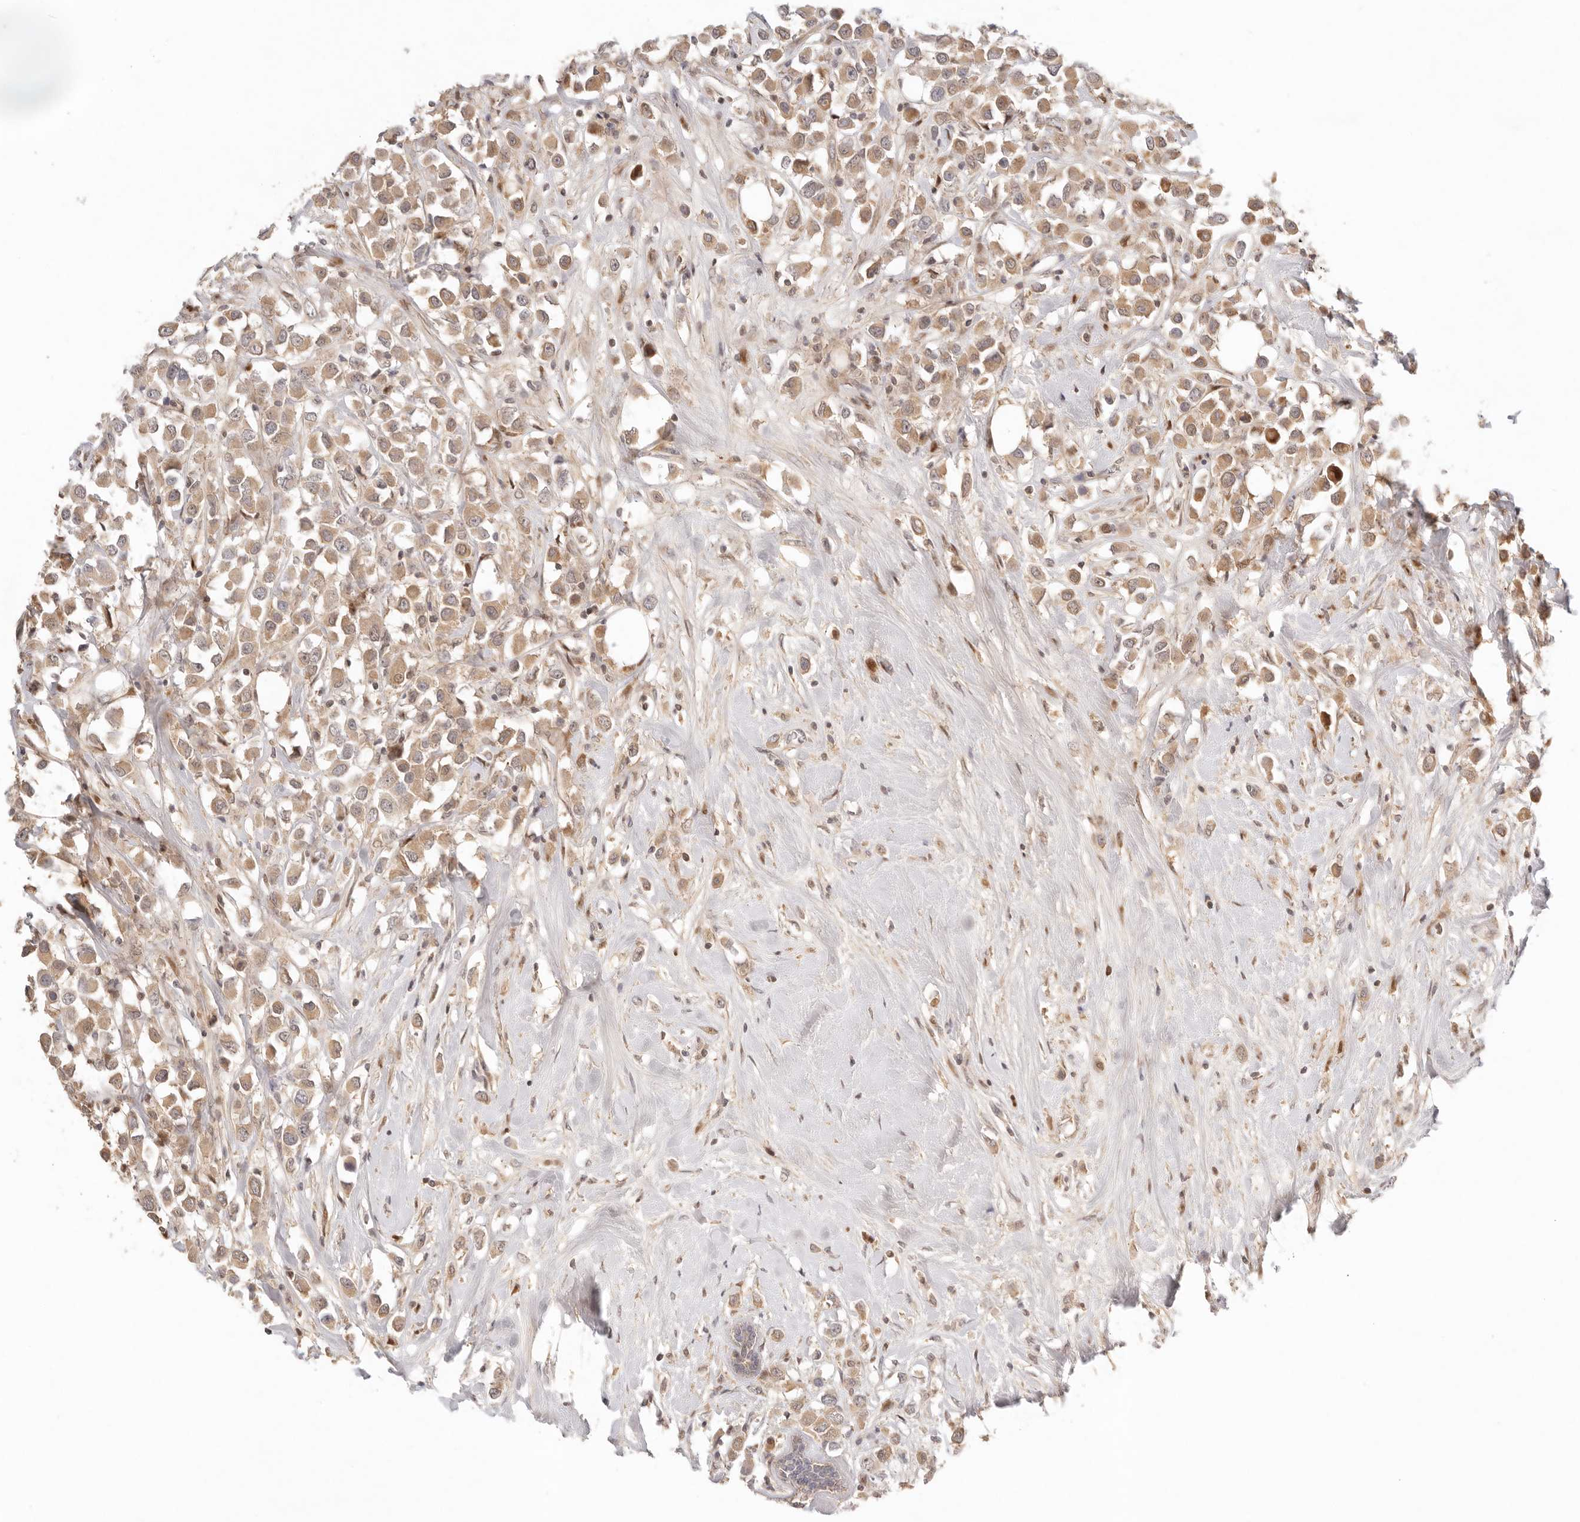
{"staining": {"intensity": "moderate", "quantity": ">75%", "location": "cytoplasmic/membranous"}, "tissue": "breast cancer", "cell_type": "Tumor cells", "image_type": "cancer", "snomed": [{"axis": "morphology", "description": "Duct carcinoma"}, {"axis": "topography", "description": "Breast"}], "caption": "This micrograph shows immunohistochemistry staining of breast cancer (intraductal carcinoma), with medium moderate cytoplasmic/membranous positivity in approximately >75% of tumor cells.", "gene": "PHLDA3", "patient": {"sex": "female", "age": 61}}